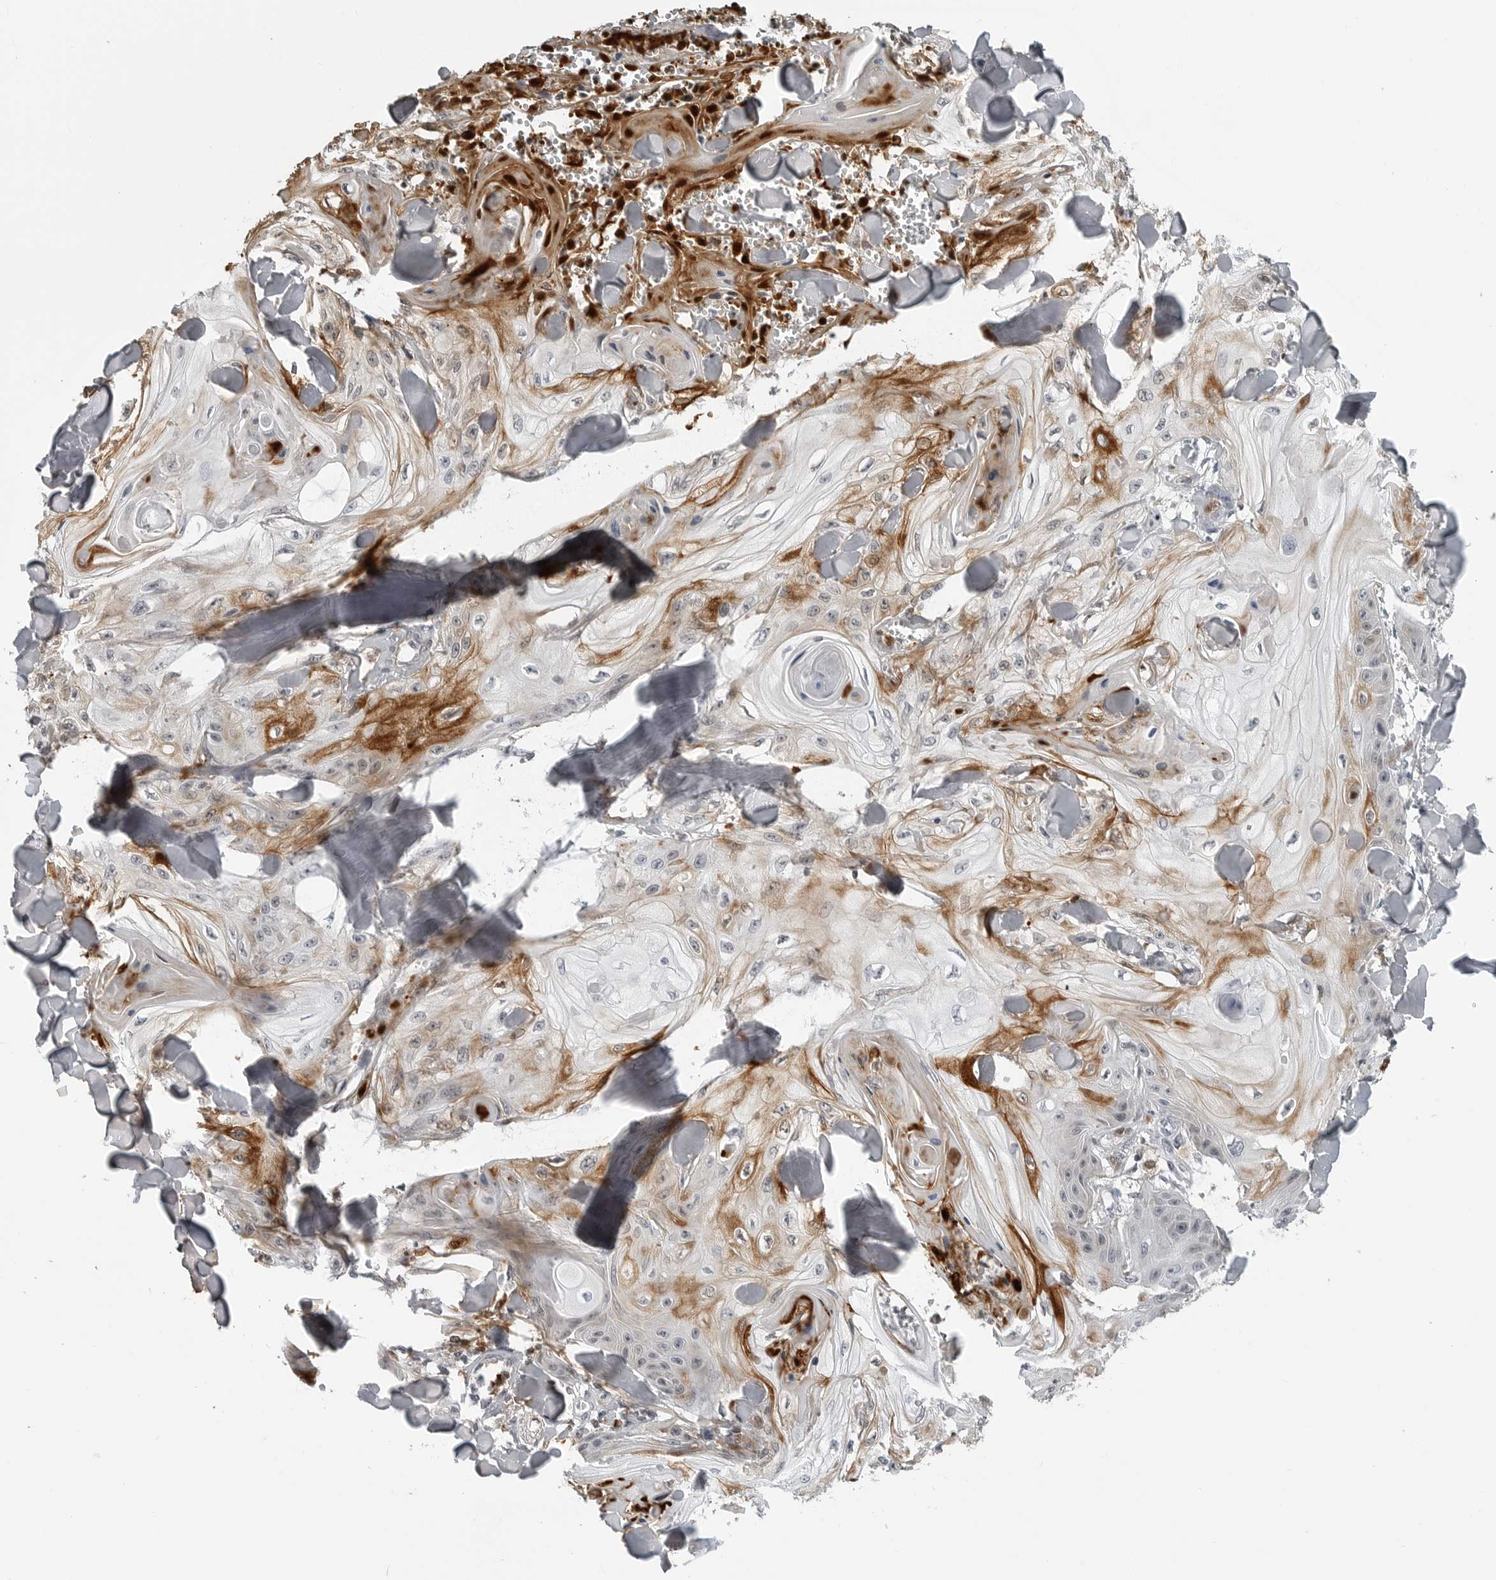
{"staining": {"intensity": "moderate", "quantity": "<25%", "location": "cytoplasmic/membranous"}, "tissue": "skin cancer", "cell_type": "Tumor cells", "image_type": "cancer", "snomed": [{"axis": "morphology", "description": "Squamous cell carcinoma, NOS"}, {"axis": "topography", "description": "Skin"}], "caption": "The immunohistochemical stain labels moderate cytoplasmic/membranous staining in tumor cells of skin squamous cell carcinoma tissue. Ihc stains the protein in brown and the nuclei are stained blue.", "gene": "CXCR5", "patient": {"sex": "male", "age": 74}}